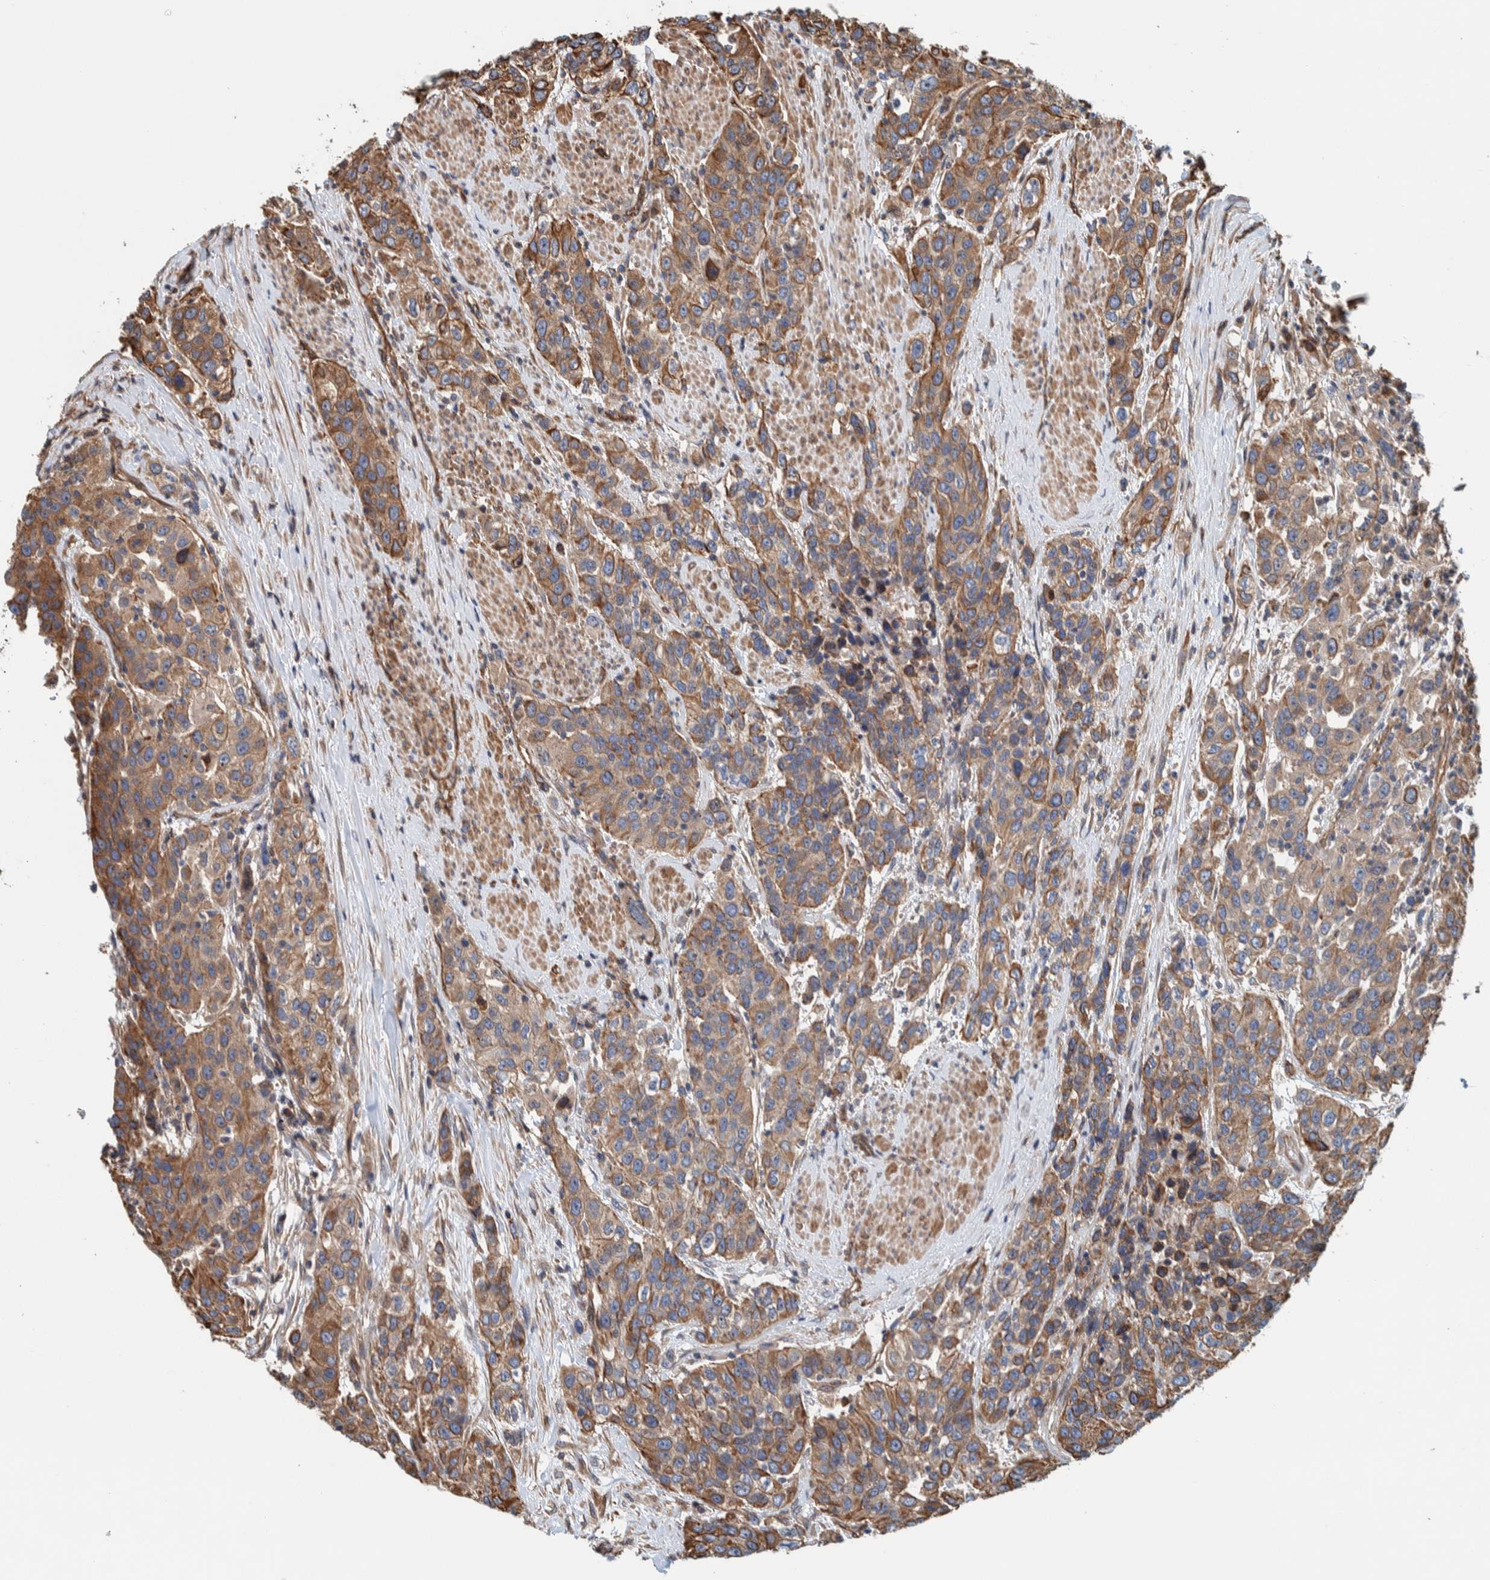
{"staining": {"intensity": "moderate", "quantity": ">75%", "location": "cytoplasmic/membranous"}, "tissue": "urothelial cancer", "cell_type": "Tumor cells", "image_type": "cancer", "snomed": [{"axis": "morphology", "description": "Urothelial carcinoma, High grade"}, {"axis": "topography", "description": "Urinary bladder"}], "caption": "DAB (3,3'-diaminobenzidine) immunohistochemical staining of urothelial cancer exhibits moderate cytoplasmic/membranous protein positivity in about >75% of tumor cells.", "gene": "PKD1L1", "patient": {"sex": "female", "age": 80}}